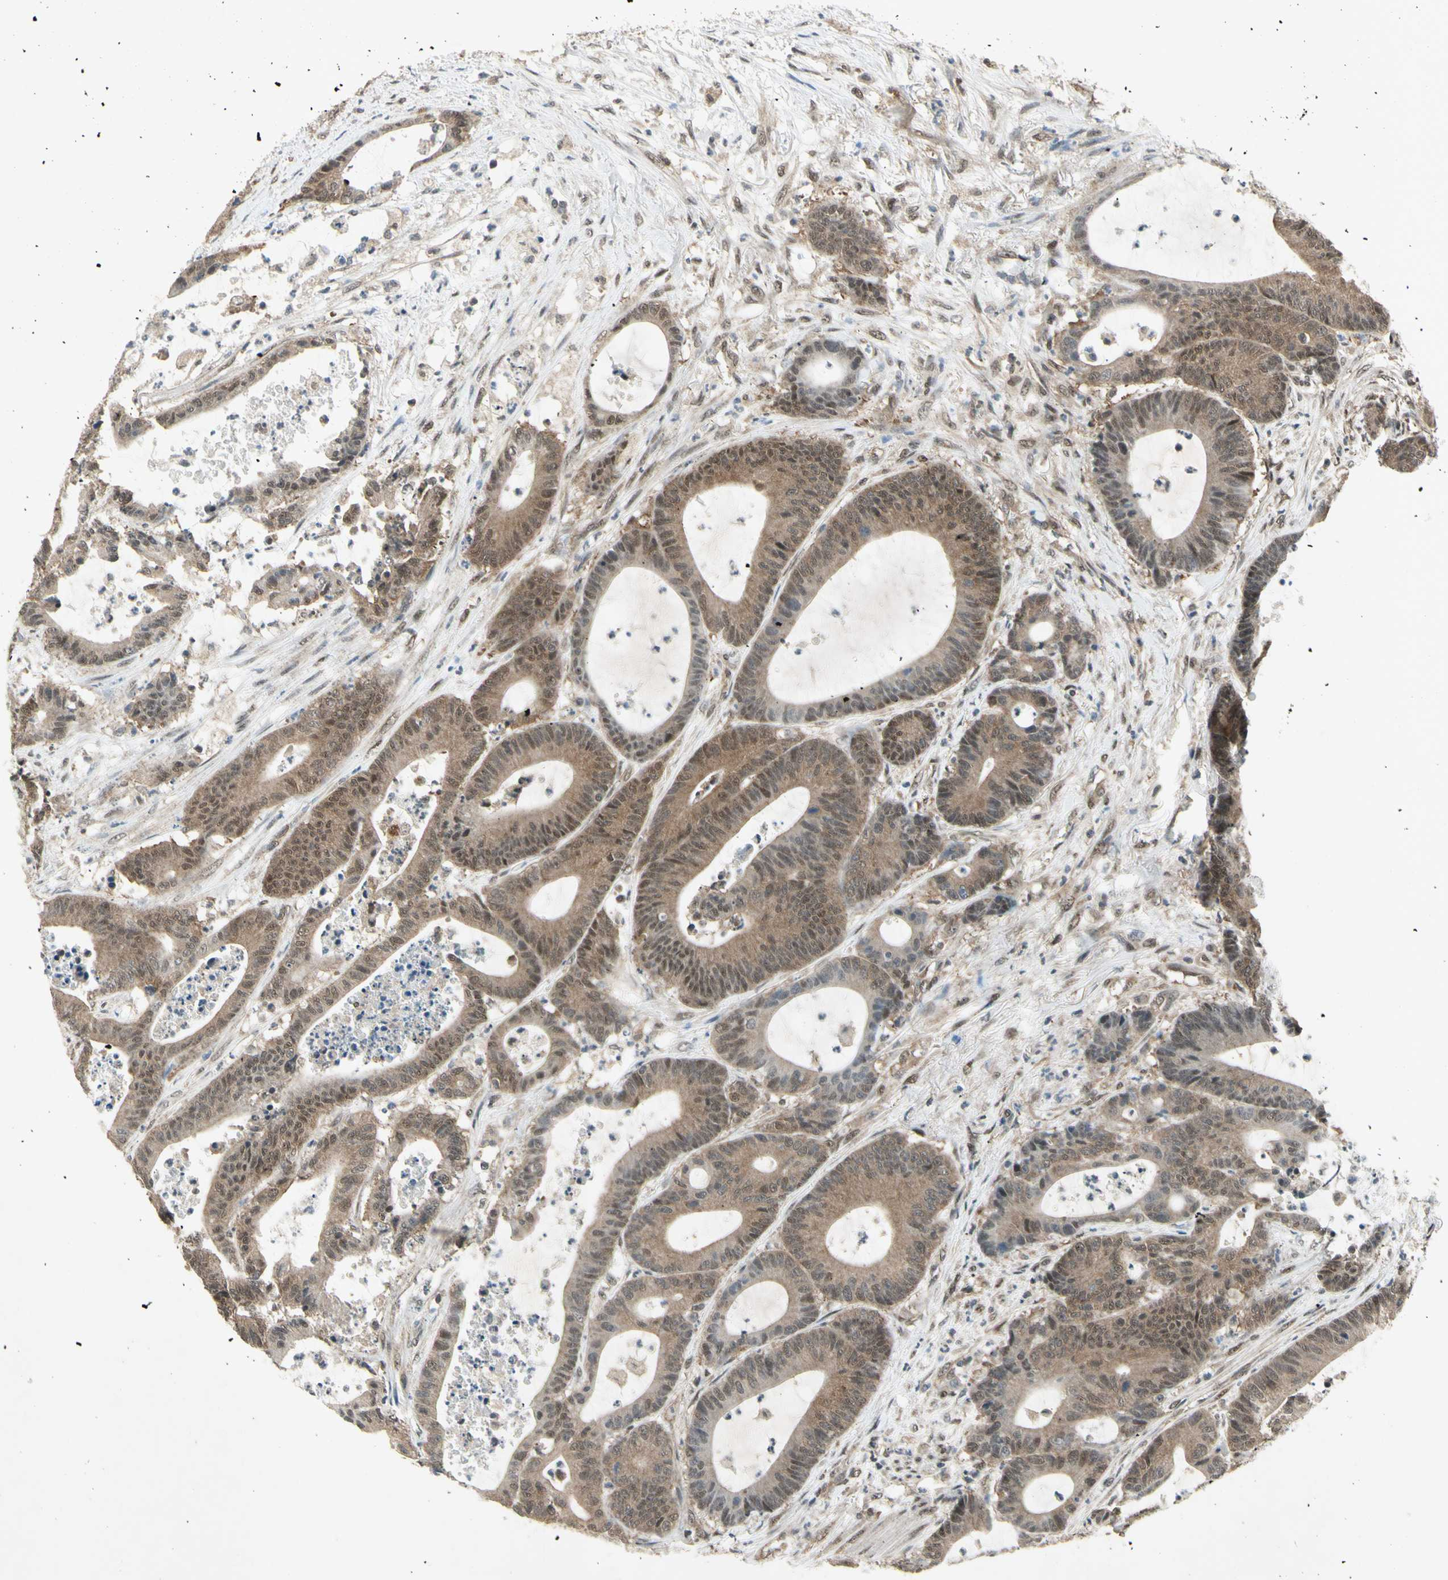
{"staining": {"intensity": "moderate", "quantity": ">75%", "location": "cytoplasmic/membranous,nuclear"}, "tissue": "colorectal cancer", "cell_type": "Tumor cells", "image_type": "cancer", "snomed": [{"axis": "morphology", "description": "Adenocarcinoma, NOS"}, {"axis": "topography", "description": "Colon"}], "caption": "Protein expression analysis of colorectal cancer (adenocarcinoma) demonstrates moderate cytoplasmic/membranous and nuclear expression in approximately >75% of tumor cells.", "gene": "PSMD5", "patient": {"sex": "female", "age": 84}}